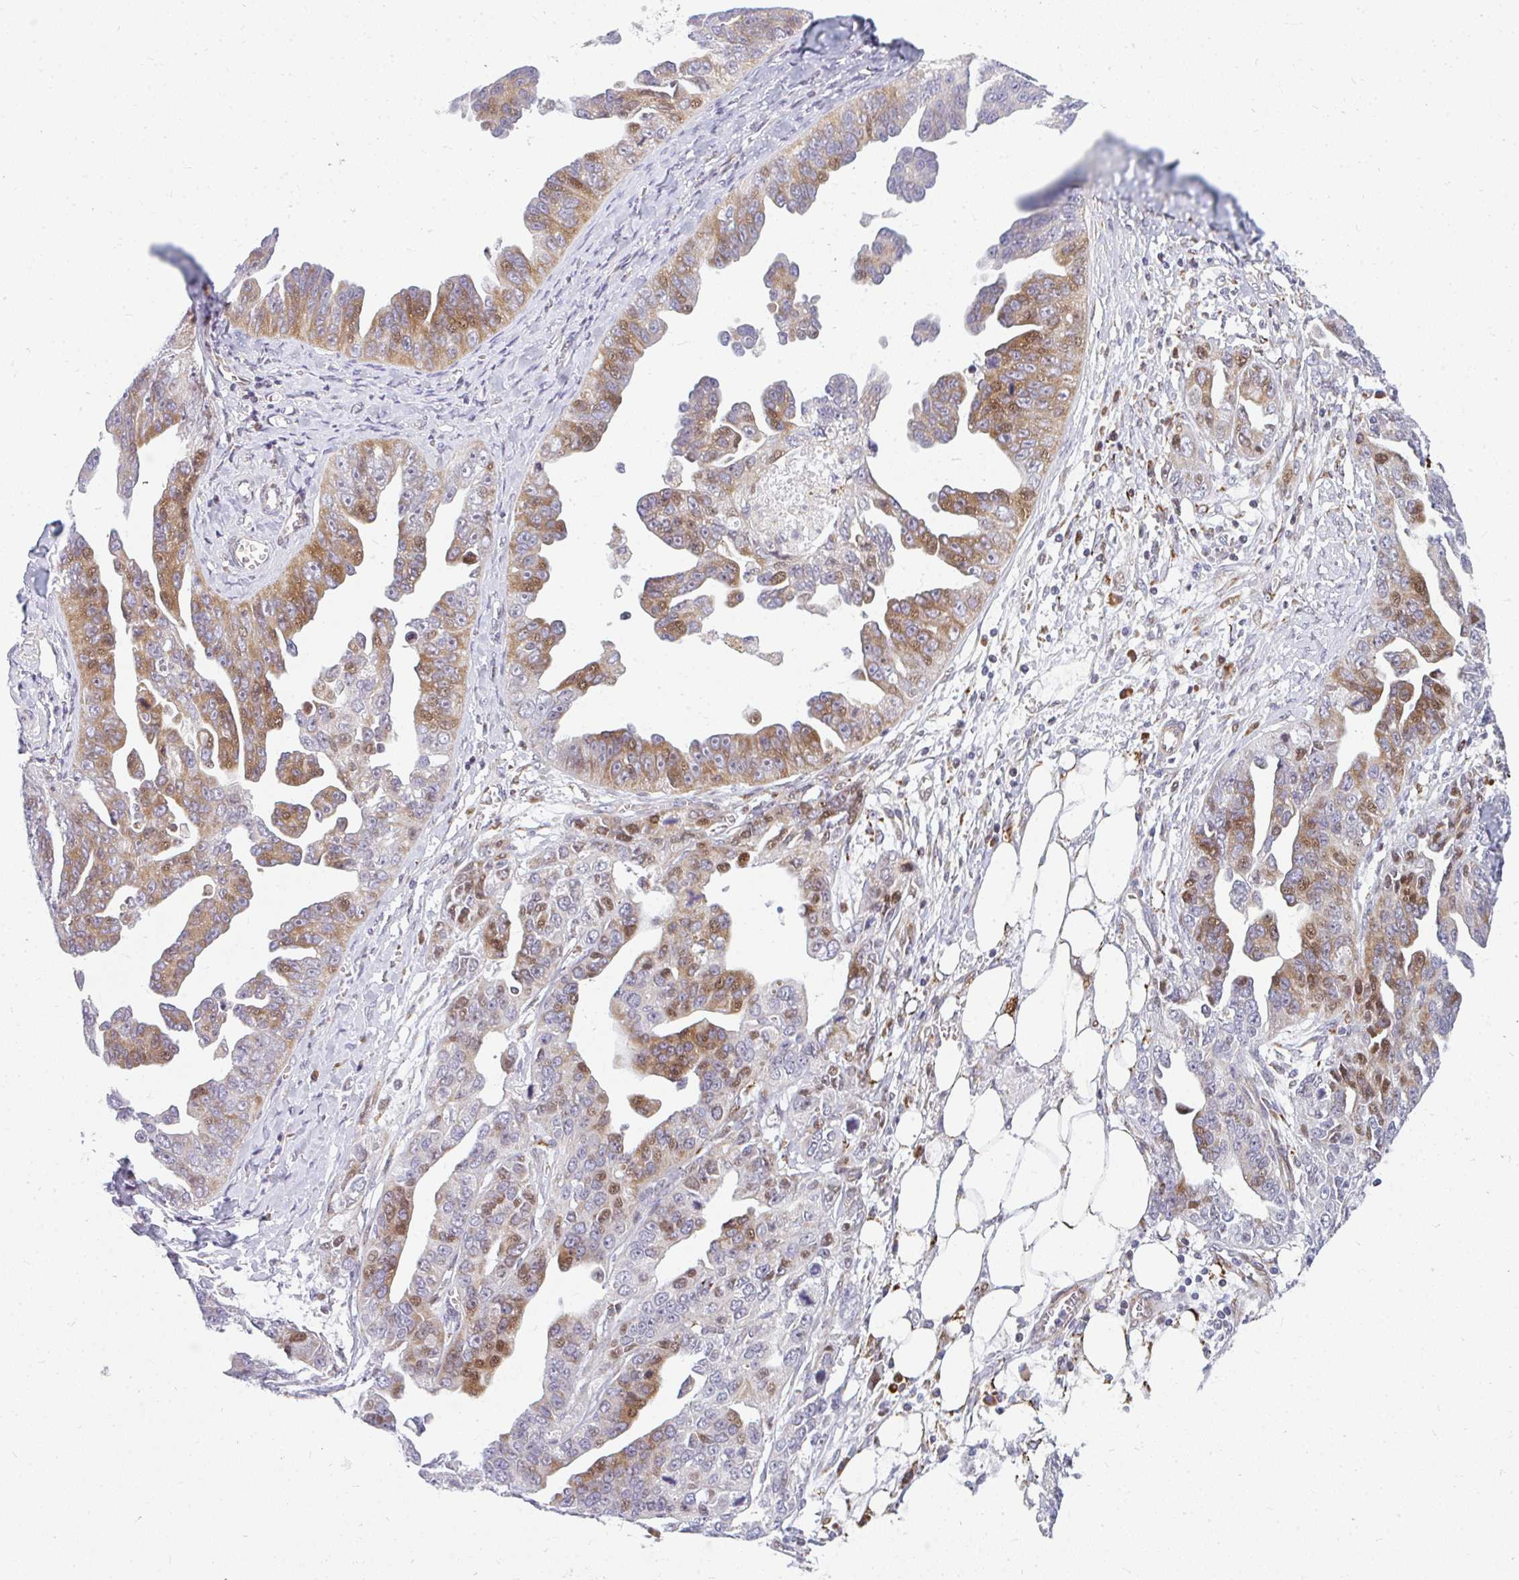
{"staining": {"intensity": "moderate", "quantity": "25%-75%", "location": "cytoplasmic/membranous,nuclear"}, "tissue": "ovarian cancer", "cell_type": "Tumor cells", "image_type": "cancer", "snomed": [{"axis": "morphology", "description": "Cystadenocarcinoma, serous, NOS"}, {"axis": "topography", "description": "Ovary"}], "caption": "Immunohistochemical staining of human serous cystadenocarcinoma (ovarian) exhibits medium levels of moderate cytoplasmic/membranous and nuclear protein expression in about 25%-75% of tumor cells. The staining is performed using DAB brown chromogen to label protein expression. The nuclei are counter-stained blue using hematoxylin.", "gene": "PLA2G5", "patient": {"sex": "female", "age": 75}}